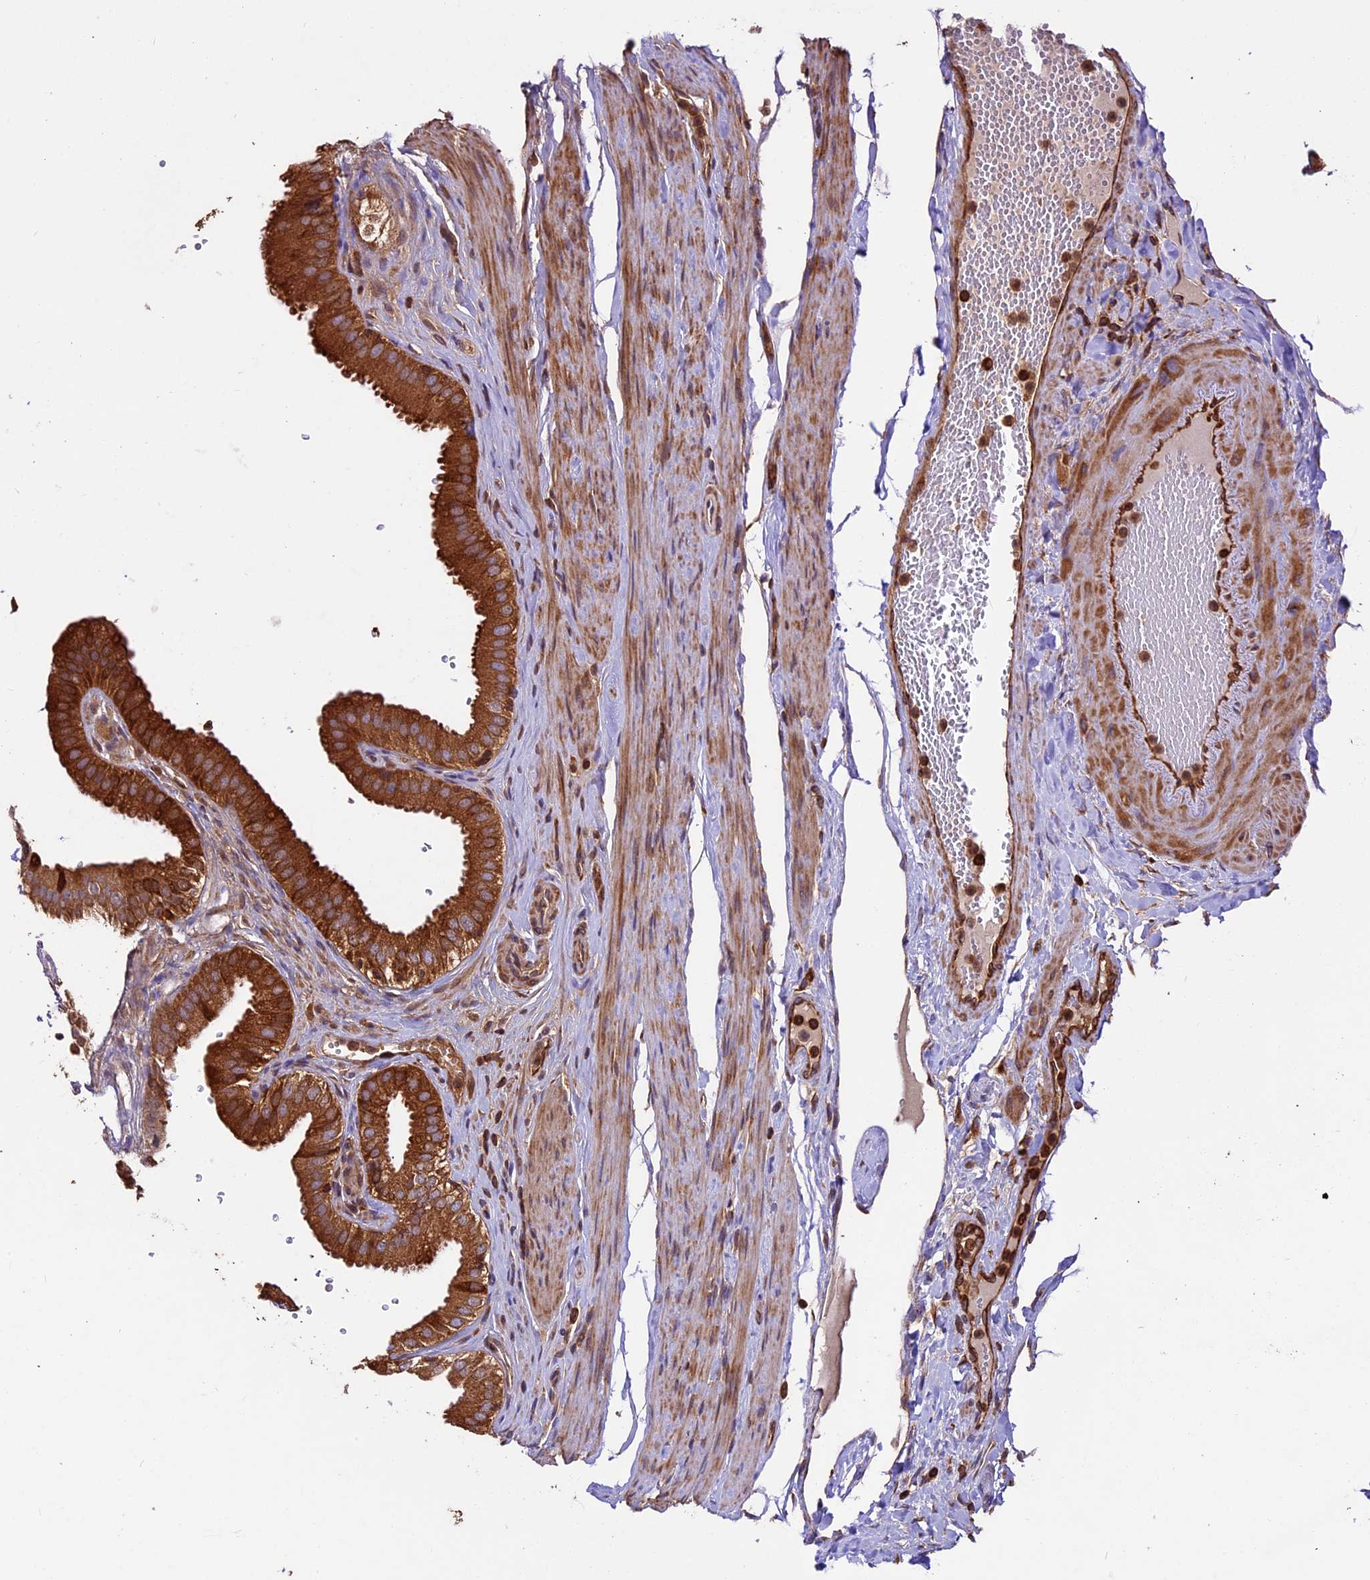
{"staining": {"intensity": "strong", "quantity": ">75%", "location": "cytoplasmic/membranous"}, "tissue": "gallbladder", "cell_type": "Glandular cells", "image_type": "normal", "snomed": [{"axis": "morphology", "description": "Normal tissue, NOS"}, {"axis": "topography", "description": "Gallbladder"}], "caption": "Strong cytoplasmic/membranous expression for a protein is seen in approximately >75% of glandular cells of unremarkable gallbladder using IHC.", "gene": "KARS1", "patient": {"sex": "female", "age": 61}}